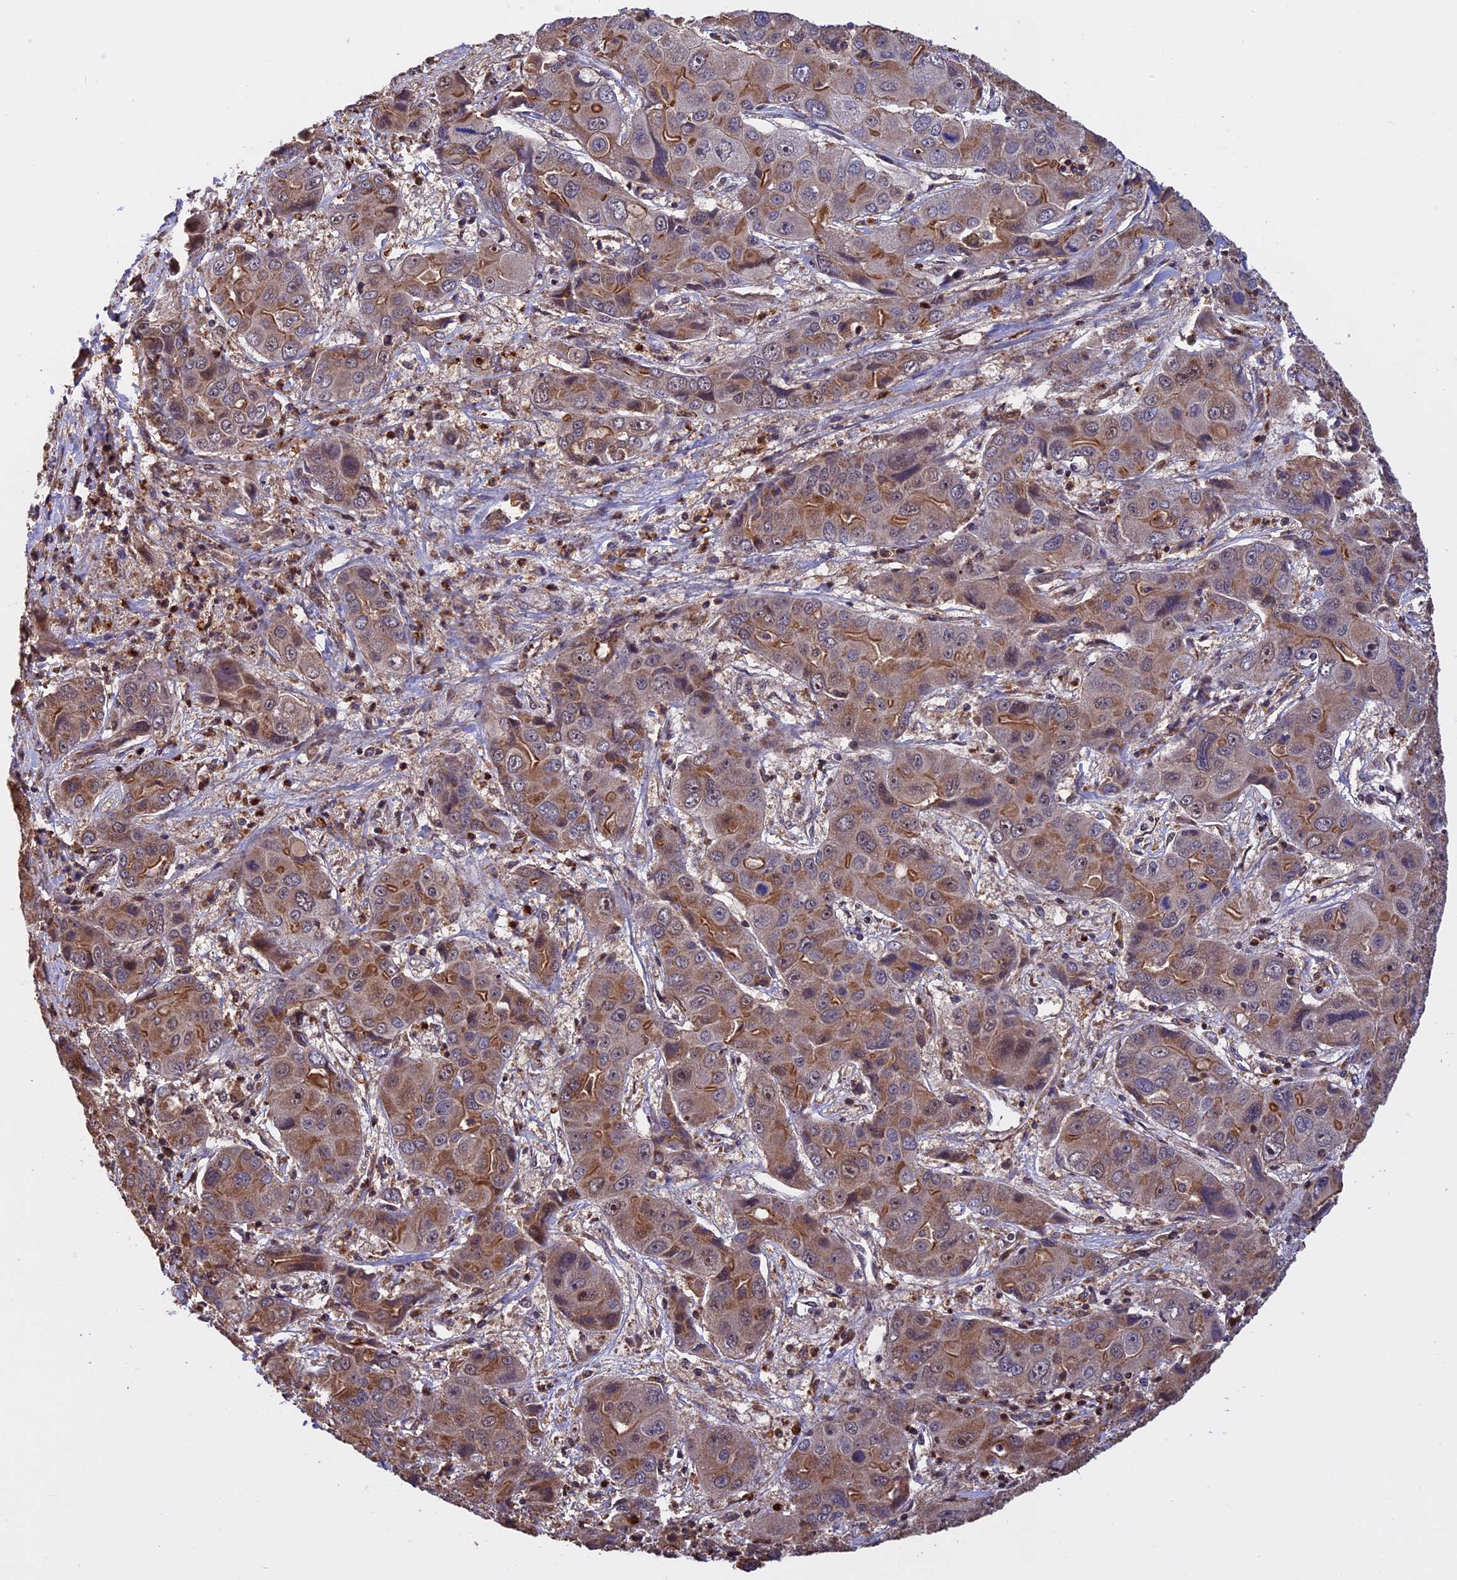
{"staining": {"intensity": "moderate", "quantity": ">75%", "location": "cytoplasmic/membranous"}, "tissue": "liver cancer", "cell_type": "Tumor cells", "image_type": "cancer", "snomed": [{"axis": "morphology", "description": "Cholangiocarcinoma"}, {"axis": "topography", "description": "Liver"}], "caption": "Immunohistochemistry staining of cholangiocarcinoma (liver), which exhibits medium levels of moderate cytoplasmic/membranous expression in about >75% of tumor cells indicating moderate cytoplasmic/membranous protein staining. The staining was performed using DAB (brown) for protein detection and nuclei were counterstained in hematoxylin (blue).", "gene": "PKD2L2", "patient": {"sex": "male", "age": 67}}